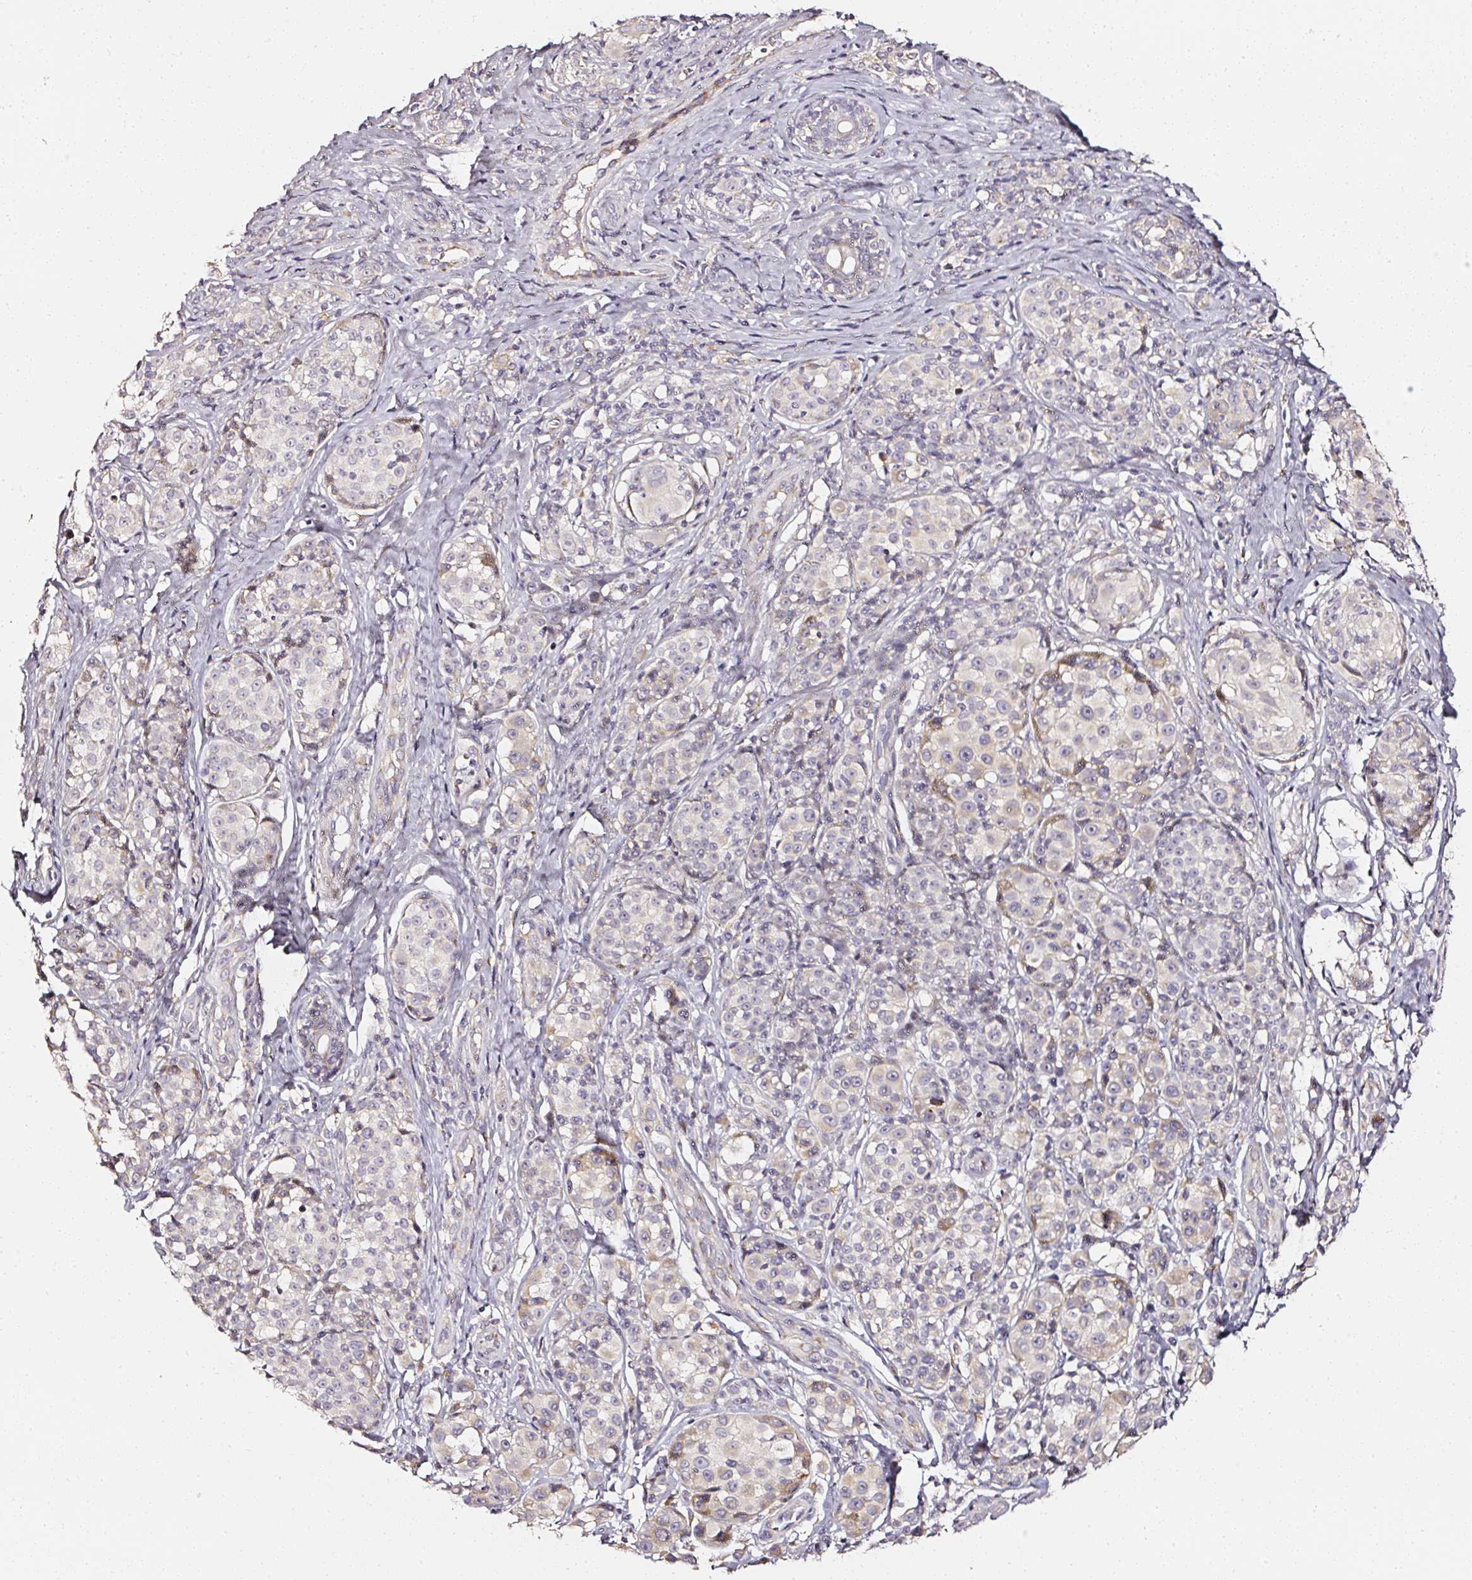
{"staining": {"intensity": "weak", "quantity": "<25%", "location": "cytoplasmic/membranous"}, "tissue": "melanoma", "cell_type": "Tumor cells", "image_type": "cancer", "snomed": [{"axis": "morphology", "description": "Malignant melanoma, NOS"}, {"axis": "topography", "description": "Skin"}], "caption": "A high-resolution micrograph shows immunohistochemistry (IHC) staining of melanoma, which reveals no significant staining in tumor cells. (Stains: DAB (3,3'-diaminobenzidine) immunohistochemistry (IHC) with hematoxylin counter stain, Microscopy: brightfield microscopy at high magnification).", "gene": "NTRK1", "patient": {"sex": "female", "age": 35}}